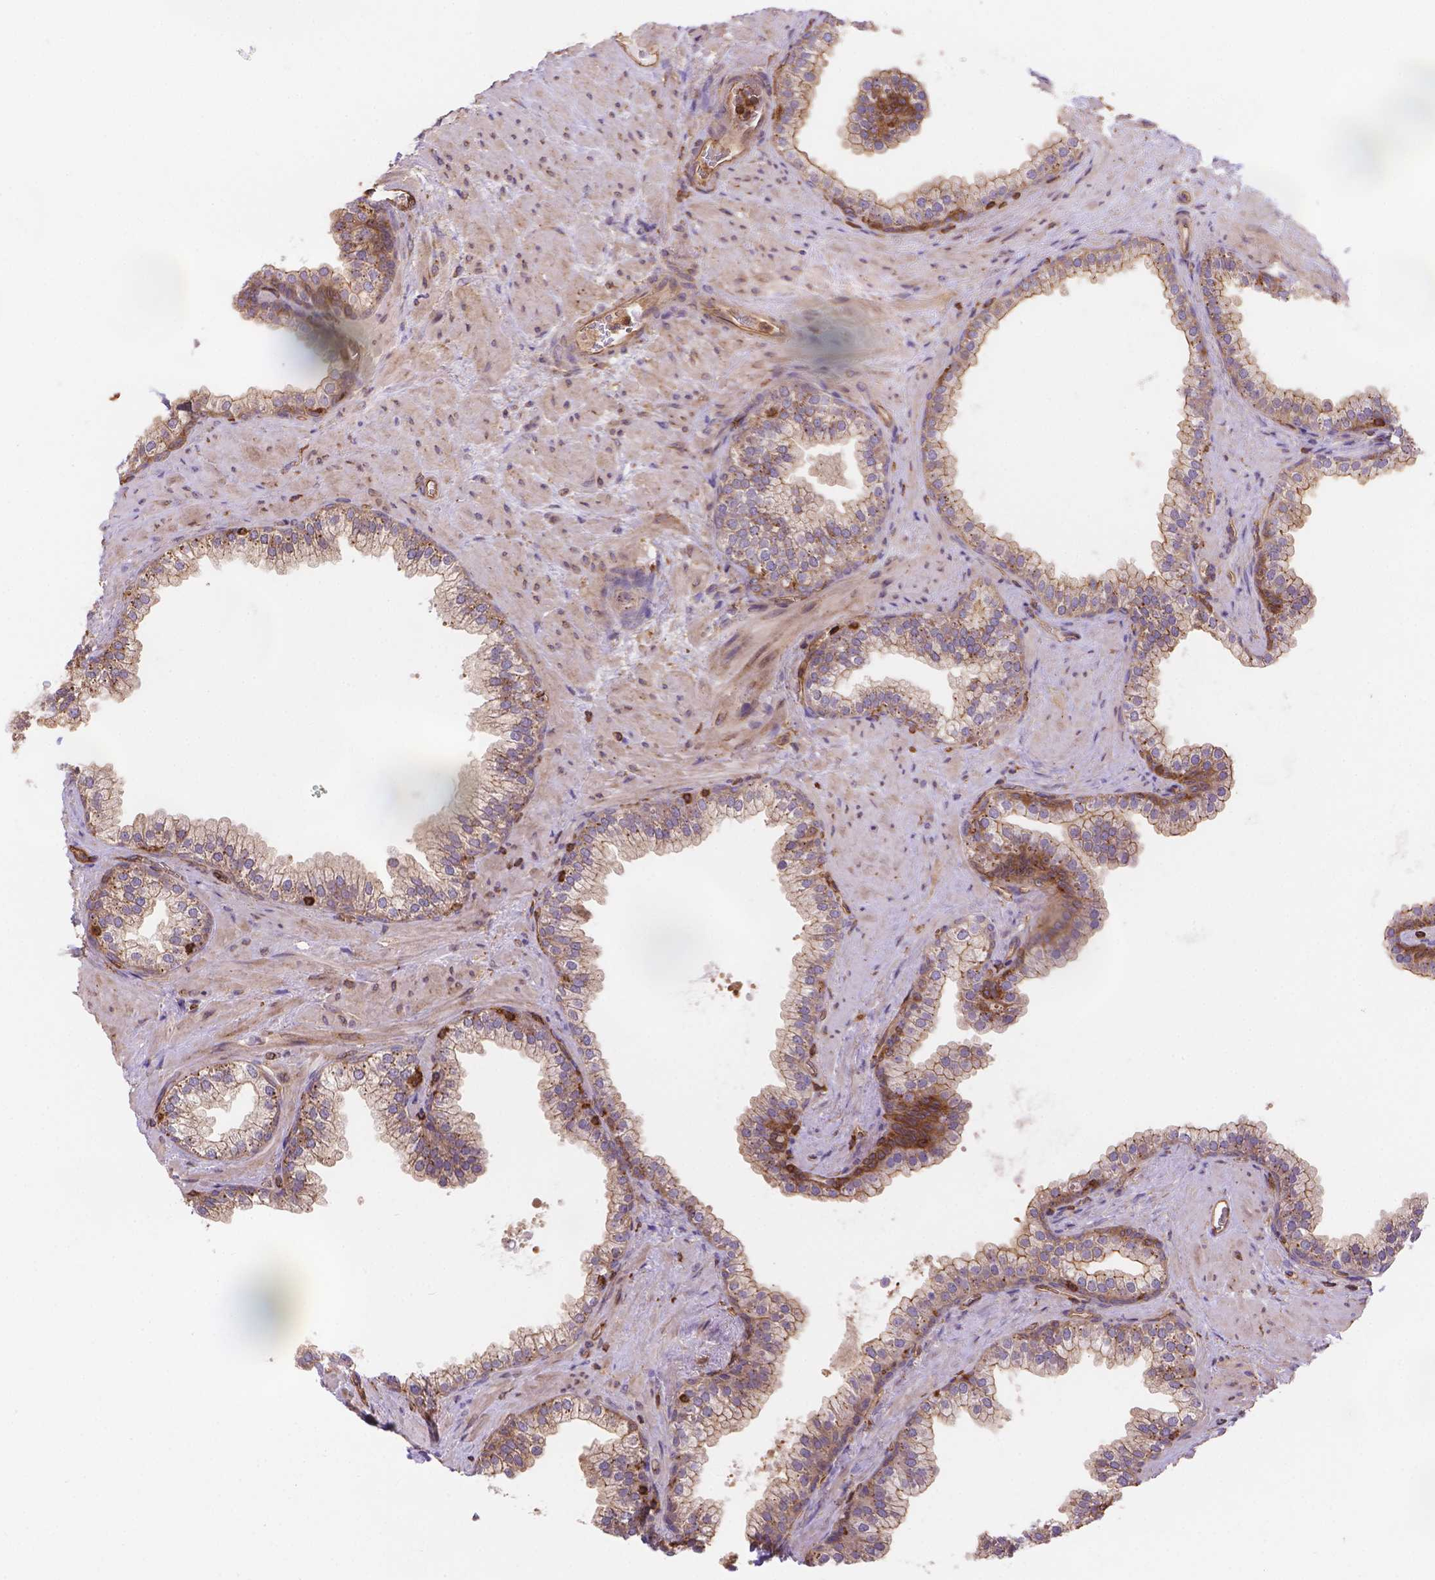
{"staining": {"intensity": "moderate", "quantity": "<25%", "location": "cytoplasmic/membranous"}, "tissue": "prostate", "cell_type": "Glandular cells", "image_type": "normal", "snomed": [{"axis": "morphology", "description": "Normal tissue, NOS"}, {"axis": "topography", "description": "Prostate"}], "caption": "The immunohistochemical stain shows moderate cytoplasmic/membranous staining in glandular cells of benign prostate.", "gene": "DMWD", "patient": {"sex": "male", "age": 79}}